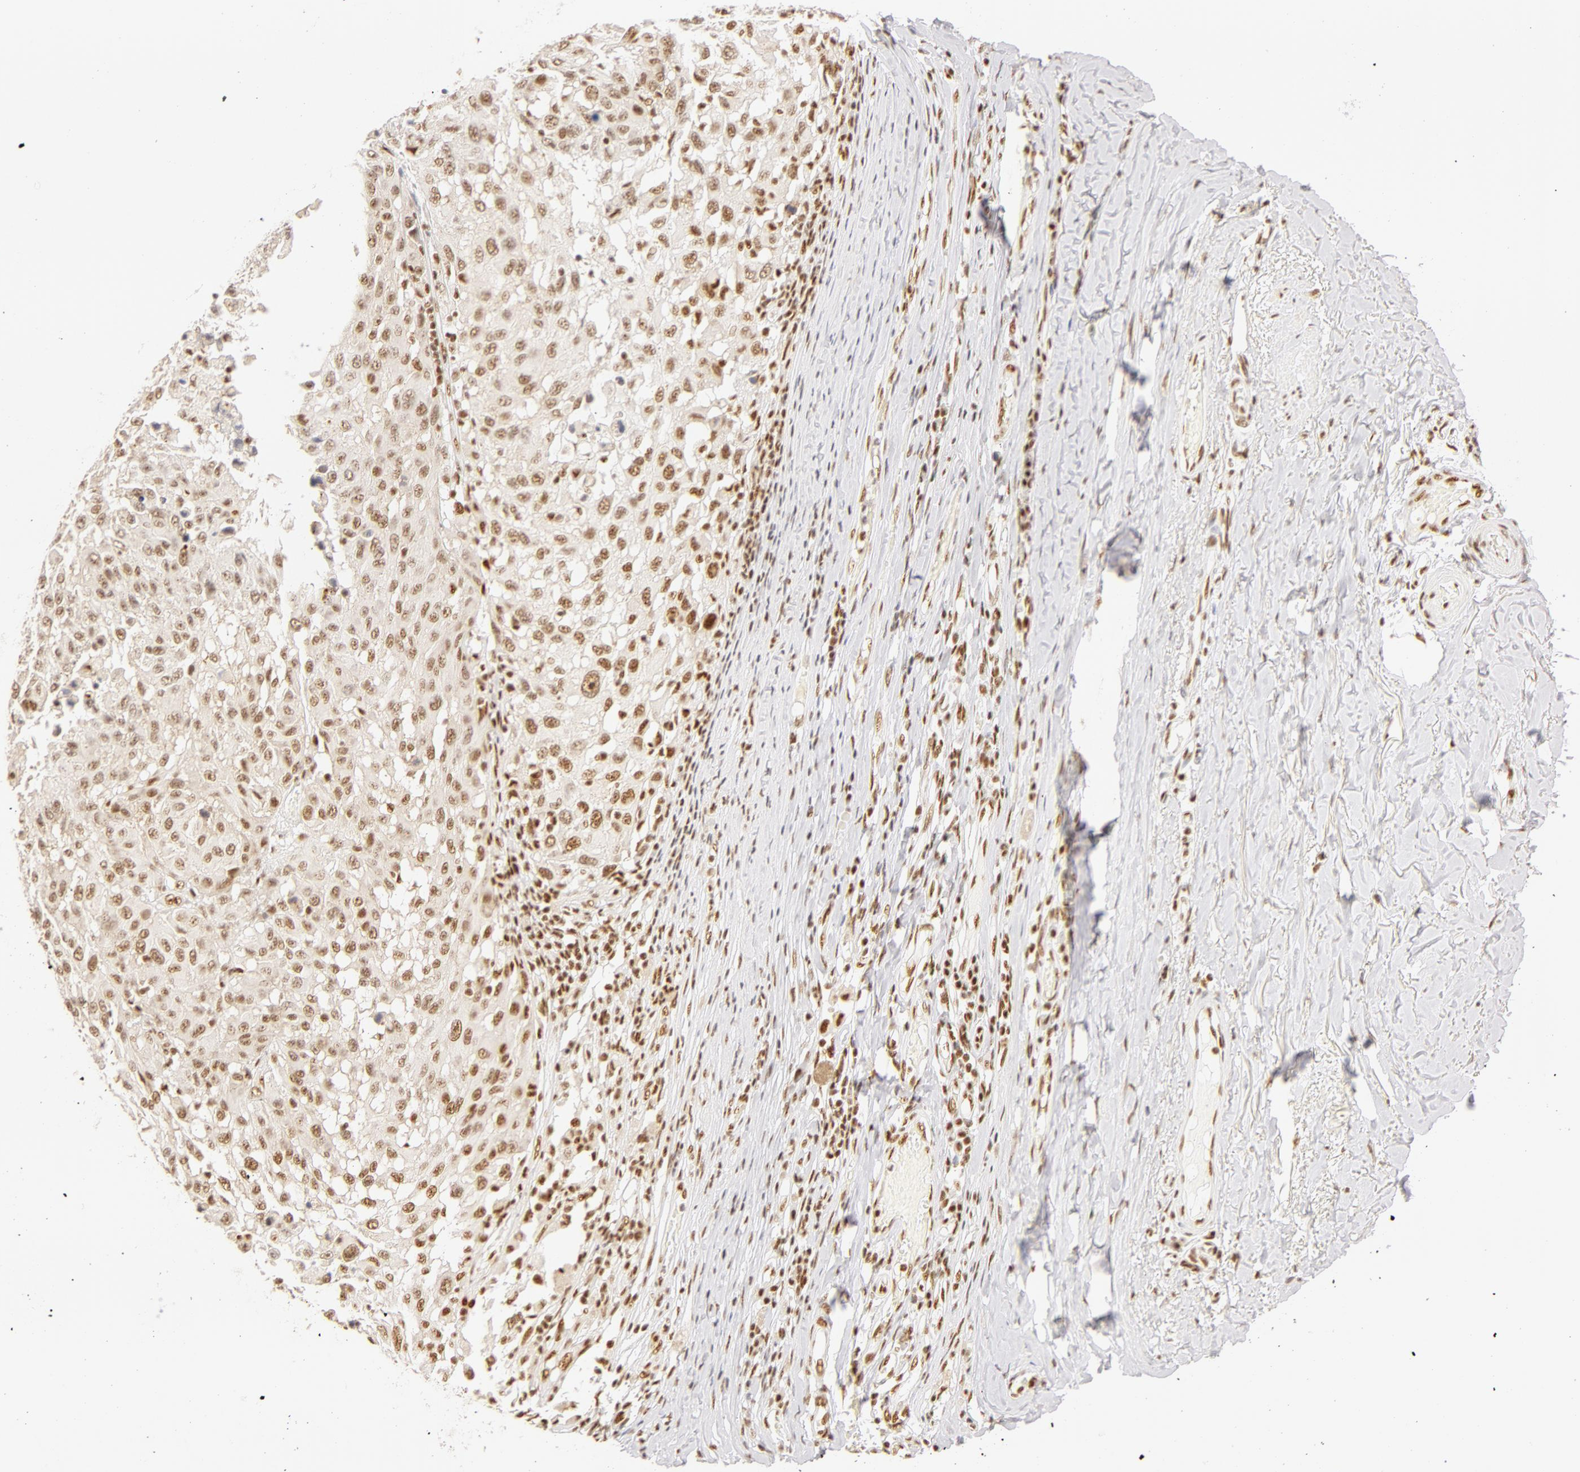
{"staining": {"intensity": "weak", "quantity": ">75%", "location": "nuclear"}, "tissue": "melanoma", "cell_type": "Tumor cells", "image_type": "cancer", "snomed": [{"axis": "morphology", "description": "Malignant melanoma, NOS"}, {"axis": "topography", "description": "Skin"}], "caption": "Tumor cells reveal low levels of weak nuclear positivity in approximately >75% of cells in melanoma. (IHC, brightfield microscopy, high magnification).", "gene": "RBM39", "patient": {"sex": "female", "age": 77}}